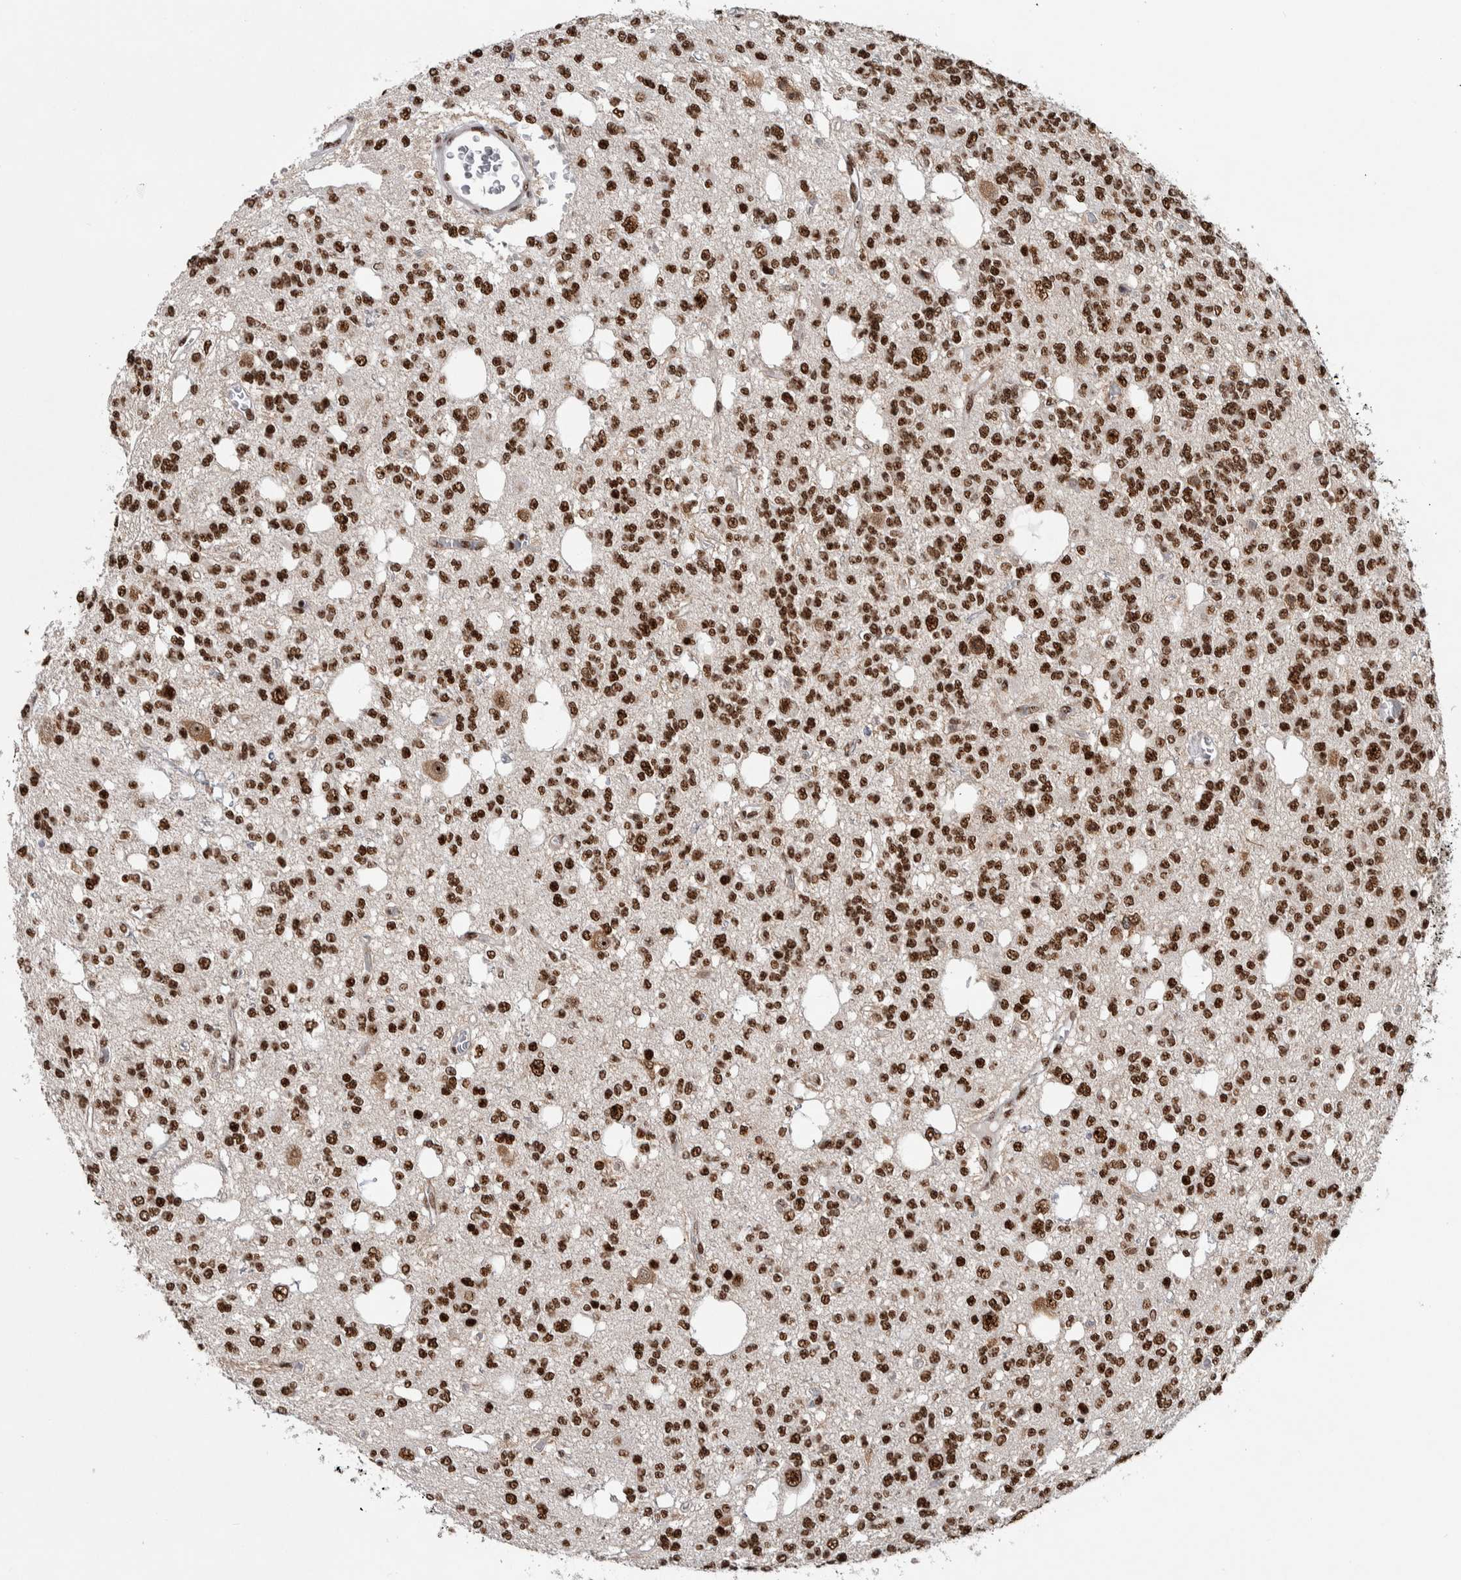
{"staining": {"intensity": "strong", "quantity": ">75%", "location": "nuclear"}, "tissue": "glioma", "cell_type": "Tumor cells", "image_type": "cancer", "snomed": [{"axis": "morphology", "description": "Glioma, malignant, Low grade"}, {"axis": "topography", "description": "Brain"}], "caption": "Immunohistochemical staining of human malignant low-grade glioma exhibits strong nuclear protein positivity in approximately >75% of tumor cells. (brown staining indicates protein expression, while blue staining denotes nuclei).", "gene": "NCL", "patient": {"sex": "male", "age": 38}}